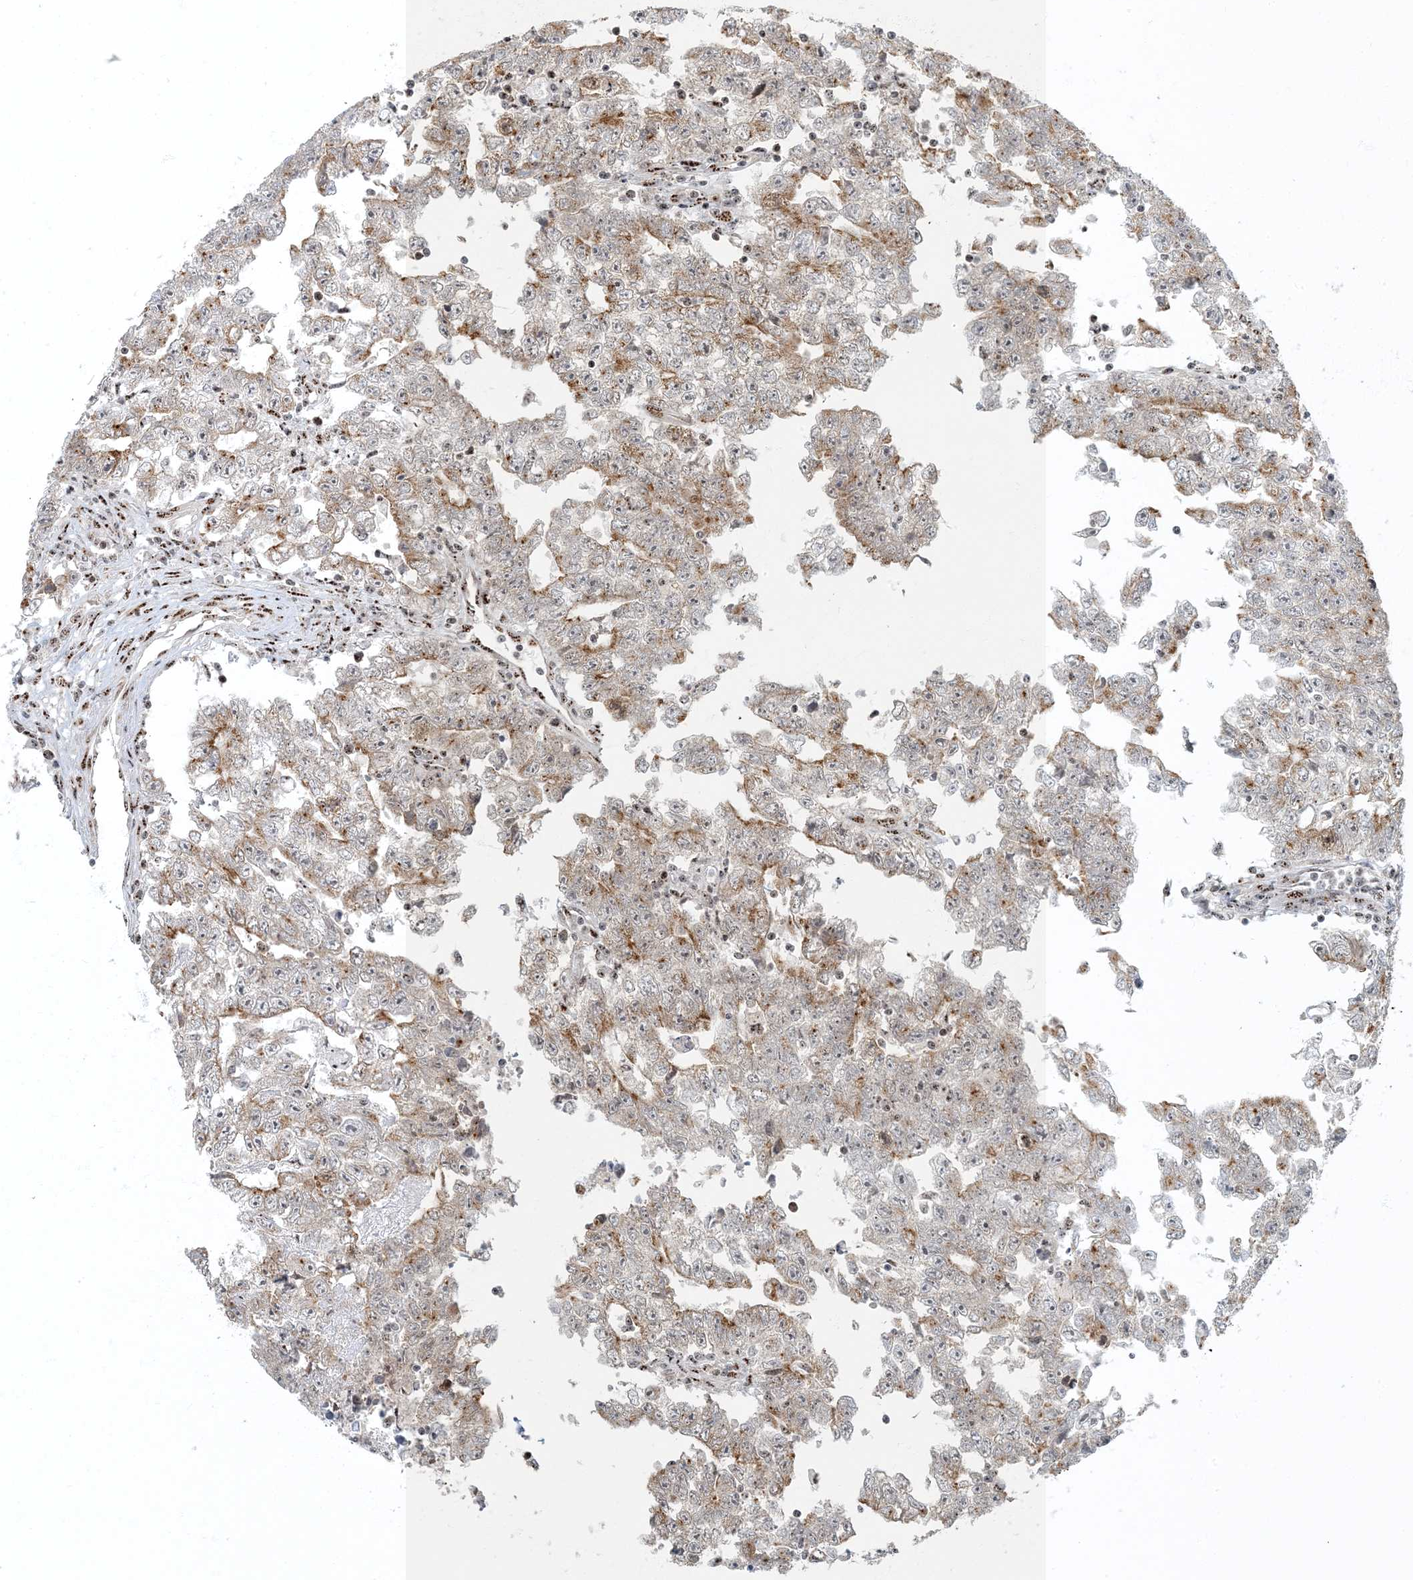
{"staining": {"intensity": "moderate", "quantity": "25%-75%", "location": "cytoplasmic/membranous"}, "tissue": "testis cancer", "cell_type": "Tumor cells", "image_type": "cancer", "snomed": [{"axis": "morphology", "description": "Carcinoma, Embryonal, NOS"}, {"axis": "topography", "description": "Testis"}], "caption": "Human testis cancer stained with a protein marker reveals moderate staining in tumor cells.", "gene": "MBD1", "patient": {"sex": "male", "age": 25}}